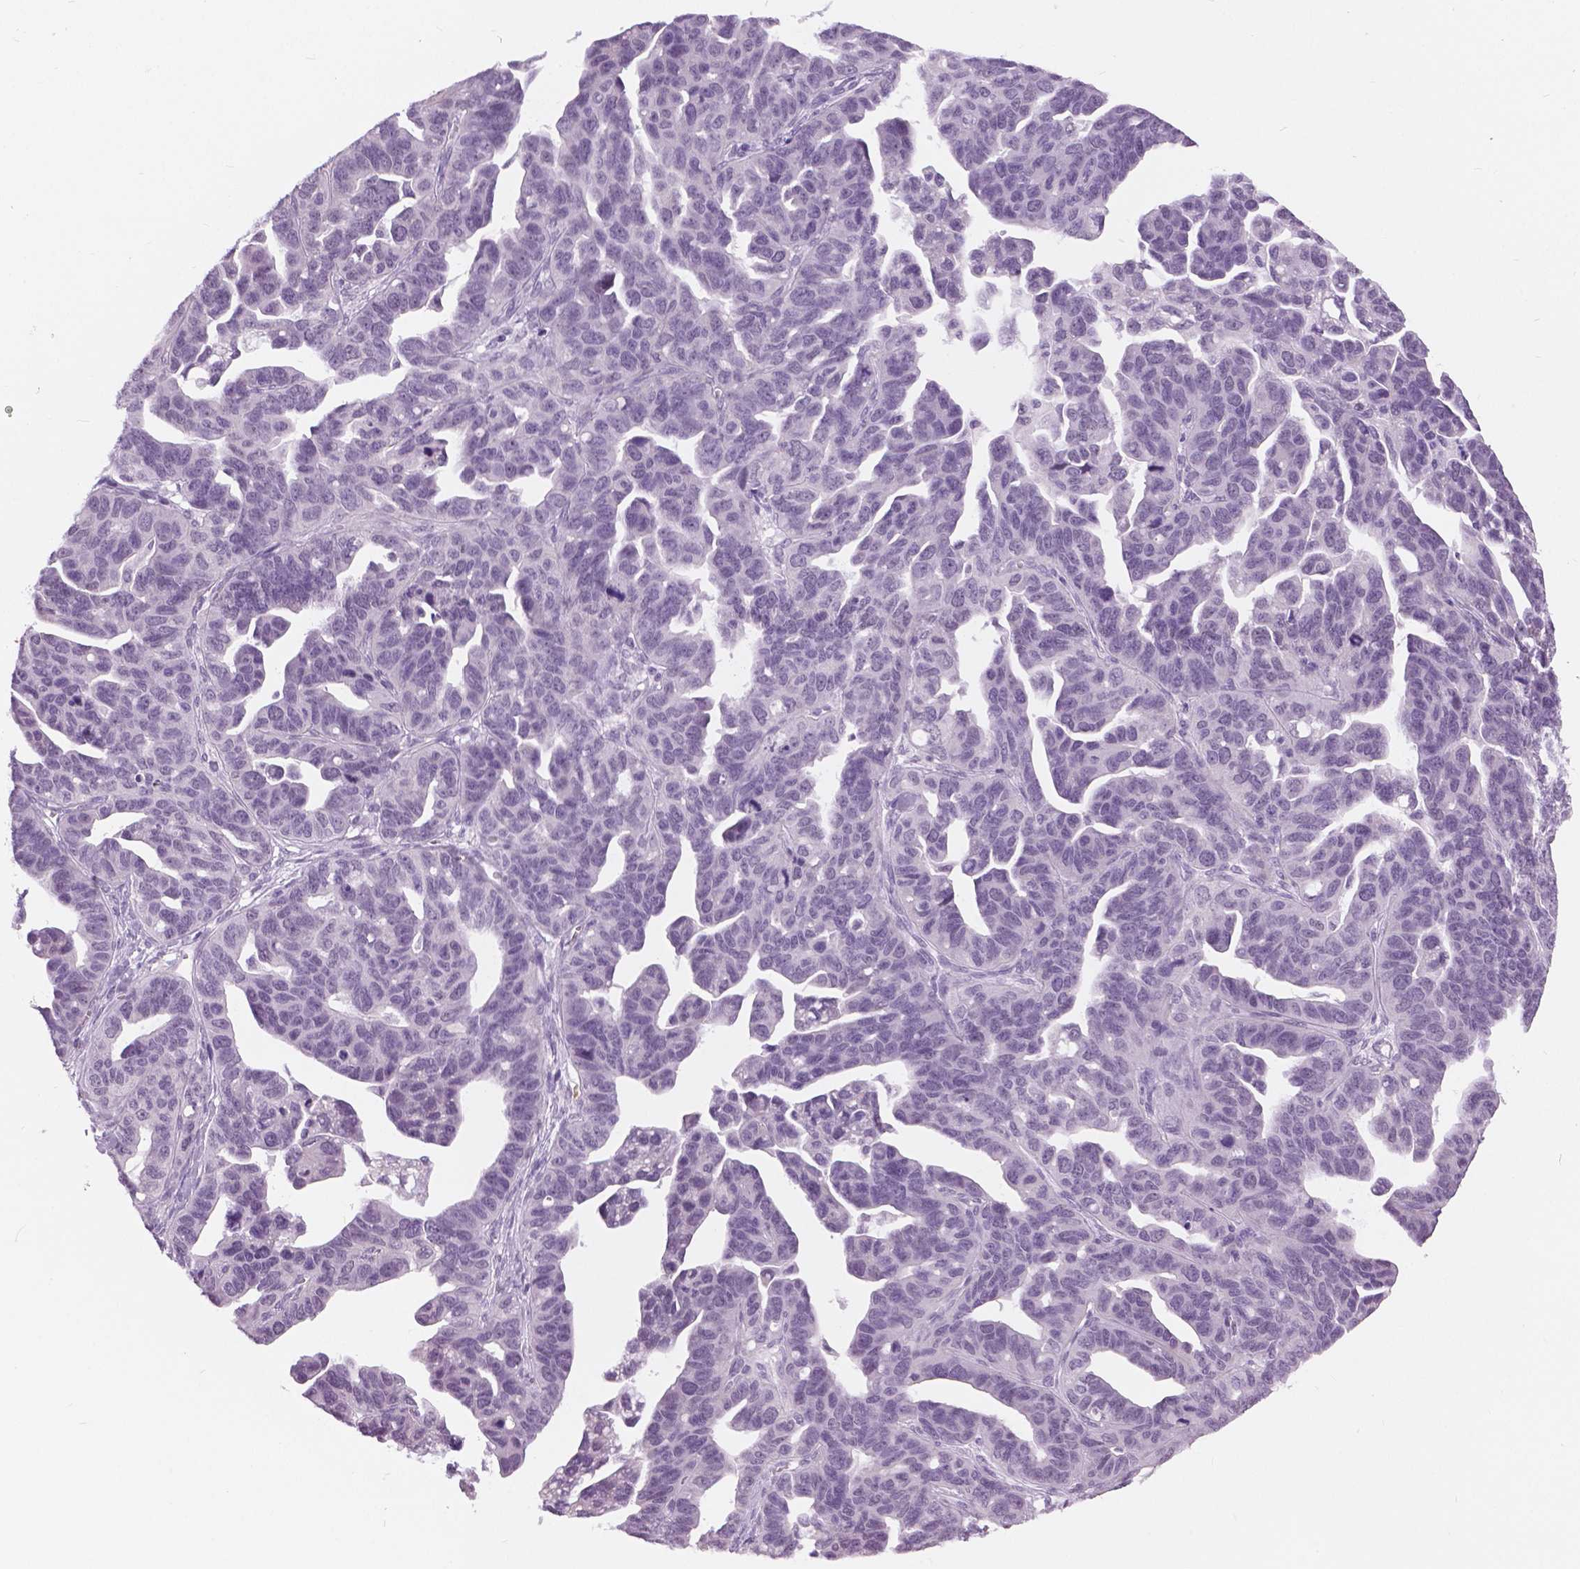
{"staining": {"intensity": "negative", "quantity": "none", "location": "none"}, "tissue": "ovarian cancer", "cell_type": "Tumor cells", "image_type": "cancer", "snomed": [{"axis": "morphology", "description": "Cystadenocarcinoma, serous, NOS"}, {"axis": "topography", "description": "Ovary"}], "caption": "Photomicrograph shows no significant protein expression in tumor cells of ovarian cancer. Brightfield microscopy of immunohistochemistry stained with DAB (brown) and hematoxylin (blue), captured at high magnification.", "gene": "MYOM1", "patient": {"sex": "female", "age": 69}}